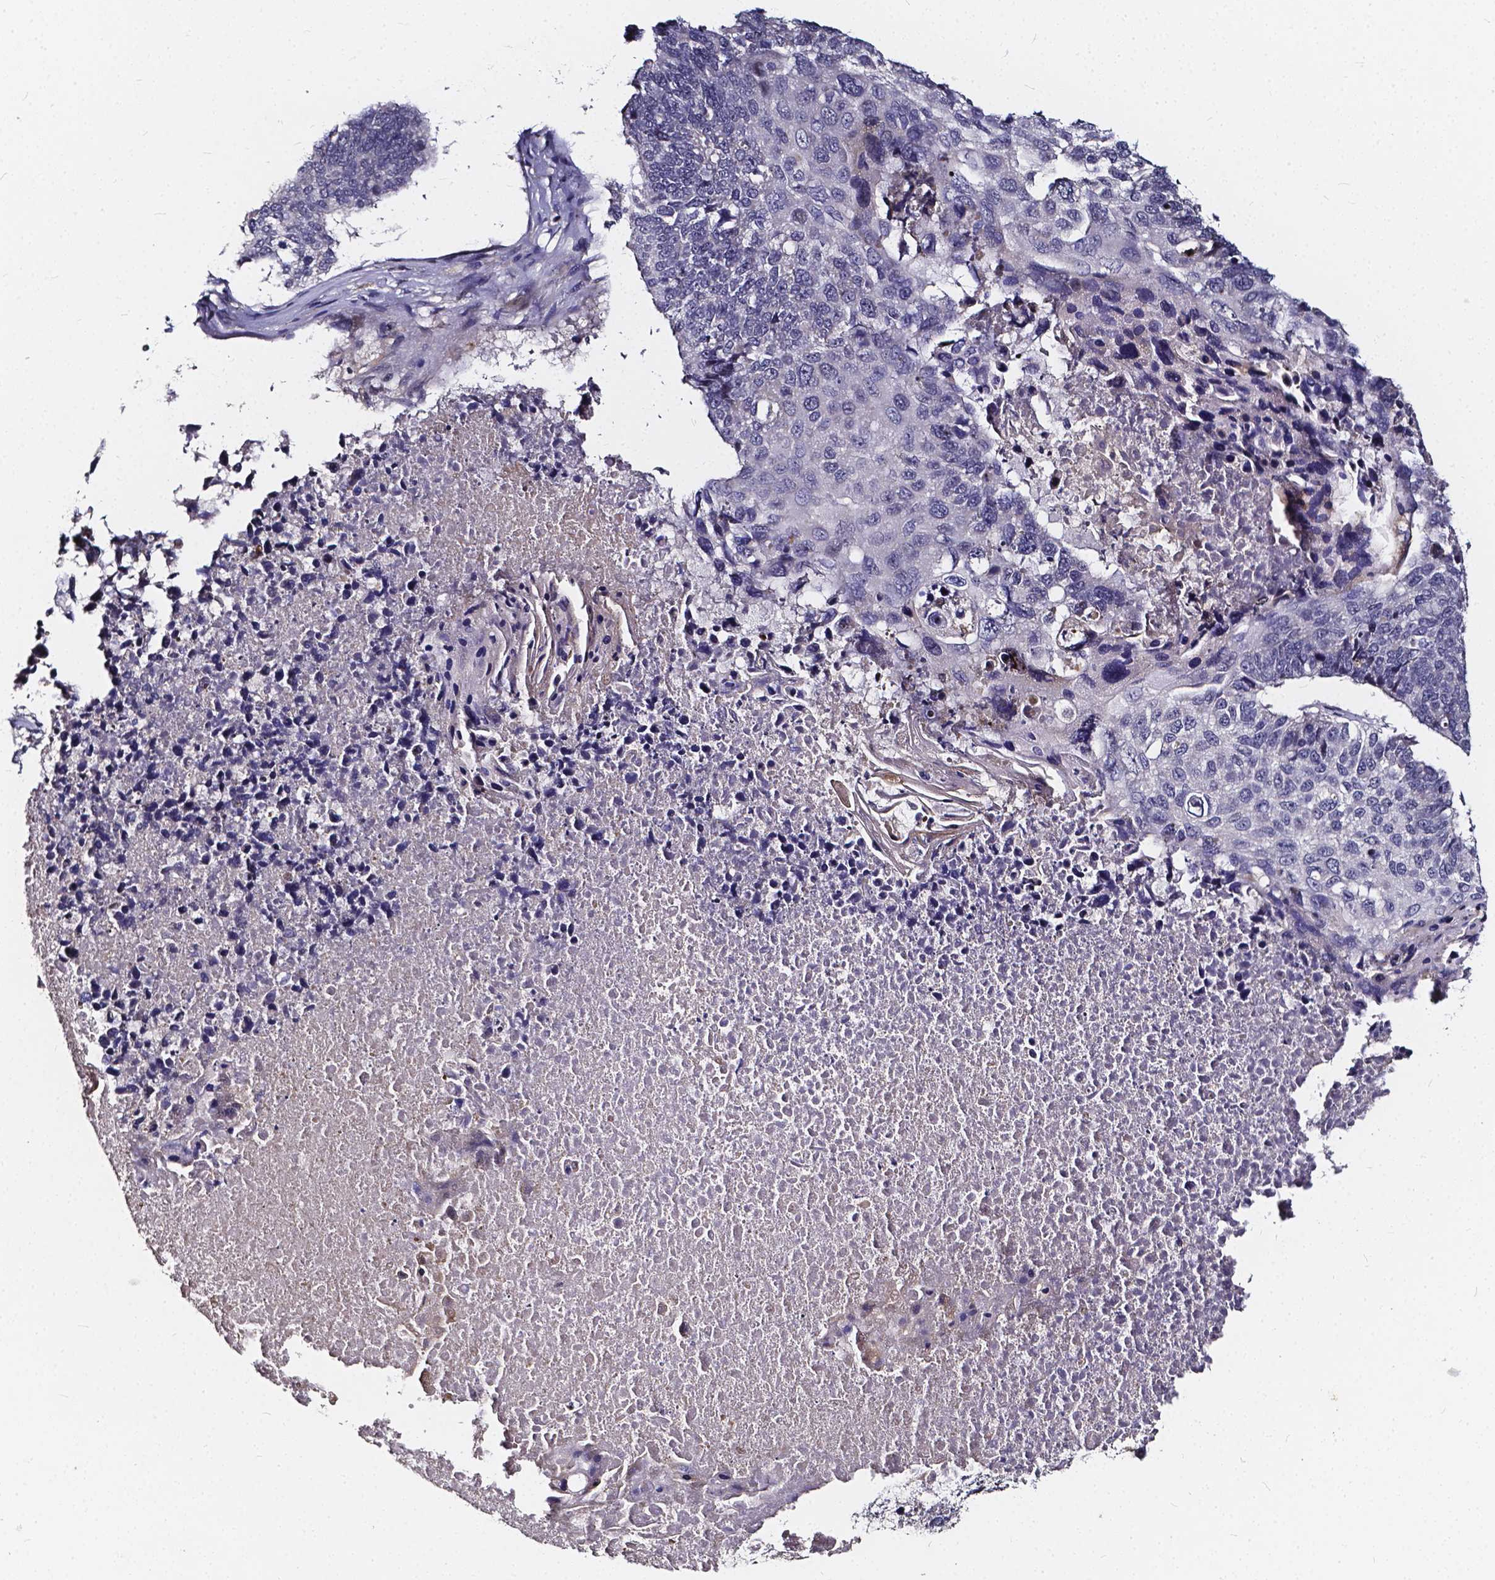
{"staining": {"intensity": "negative", "quantity": "none", "location": "none"}, "tissue": "lung cancer", "cell_type": "Tumor cells", "image_type": "cancer", "snomed": [{"axis": "morphology", "description": "Squamous cell carcinoma, NOS"}, {"axis": "topography", "description": "Lung"}], "caption": "Immunohistochemistry micrograph of lung cancer (squamous cell carcinoma) stained for a protein (brown), which exhibits no expression in tumor cells.", "gene": "SOWAHA", "patient": {"sex": "male", "age": 73}}